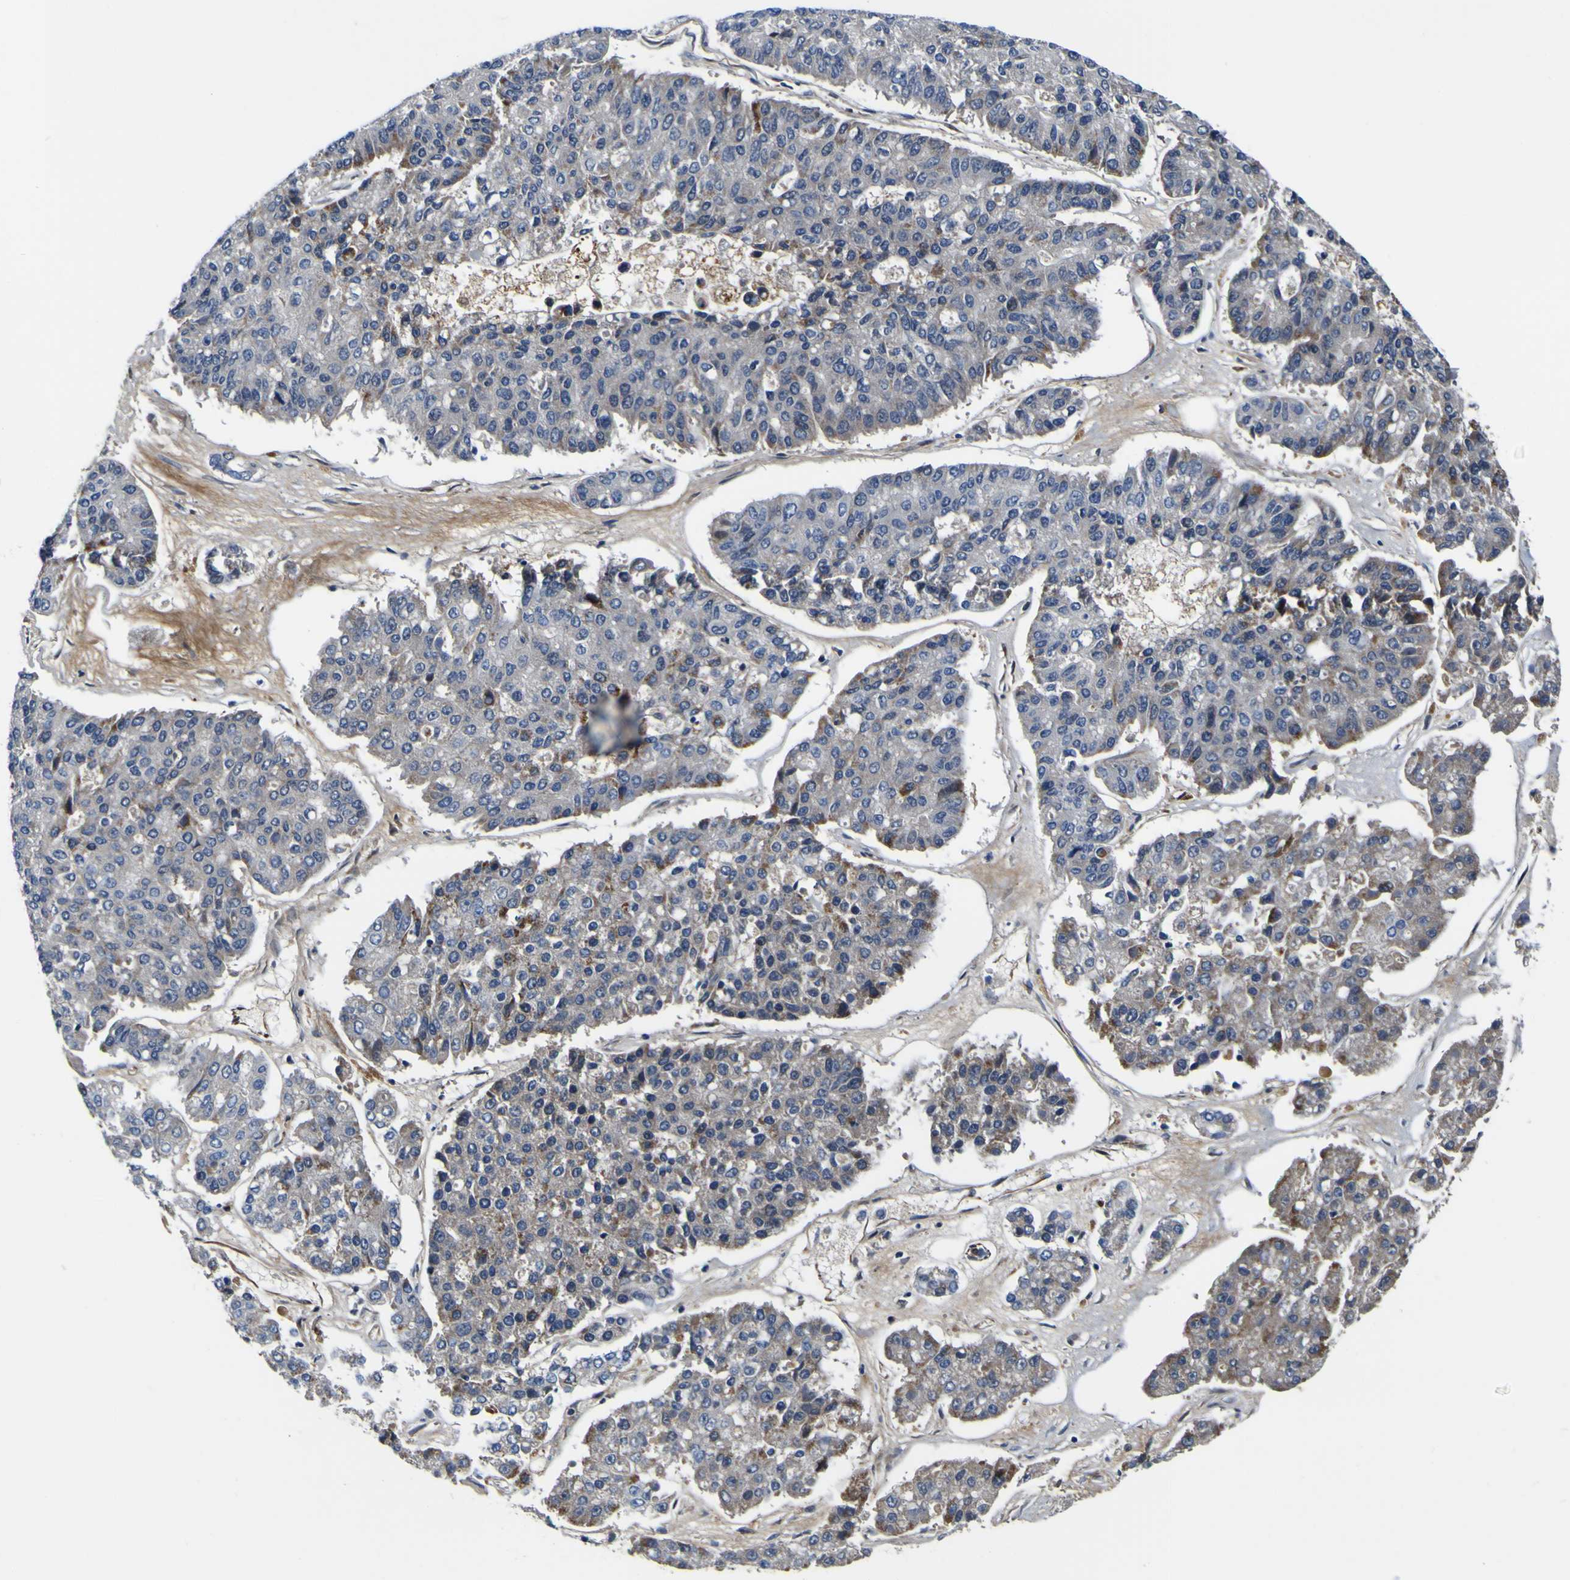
{"staining": {"intensity": "moderate", "quantity": "<25%", "location": "cytoplasmic/membranous"}, "tissue": "pancreatic cancer", "cell_type": "Tumor cells", "image_type": "cancer", "snomed": [{"axis": "morphology", "description": "Adenocarcinoma, NOS"}, {"axis": "topography", "description": "Pancreas"}], "caption": "Pancreatic adenocarcinoma stained with immunohistochemistry (IHC) displays moderate cytoplasmic/membranous expression in about <25% of tumor cells. (DAB IHC with brightfield microscopy, high magnification).", "gene": "POSTN", "patient": {"sex": "male", "age": 50}}